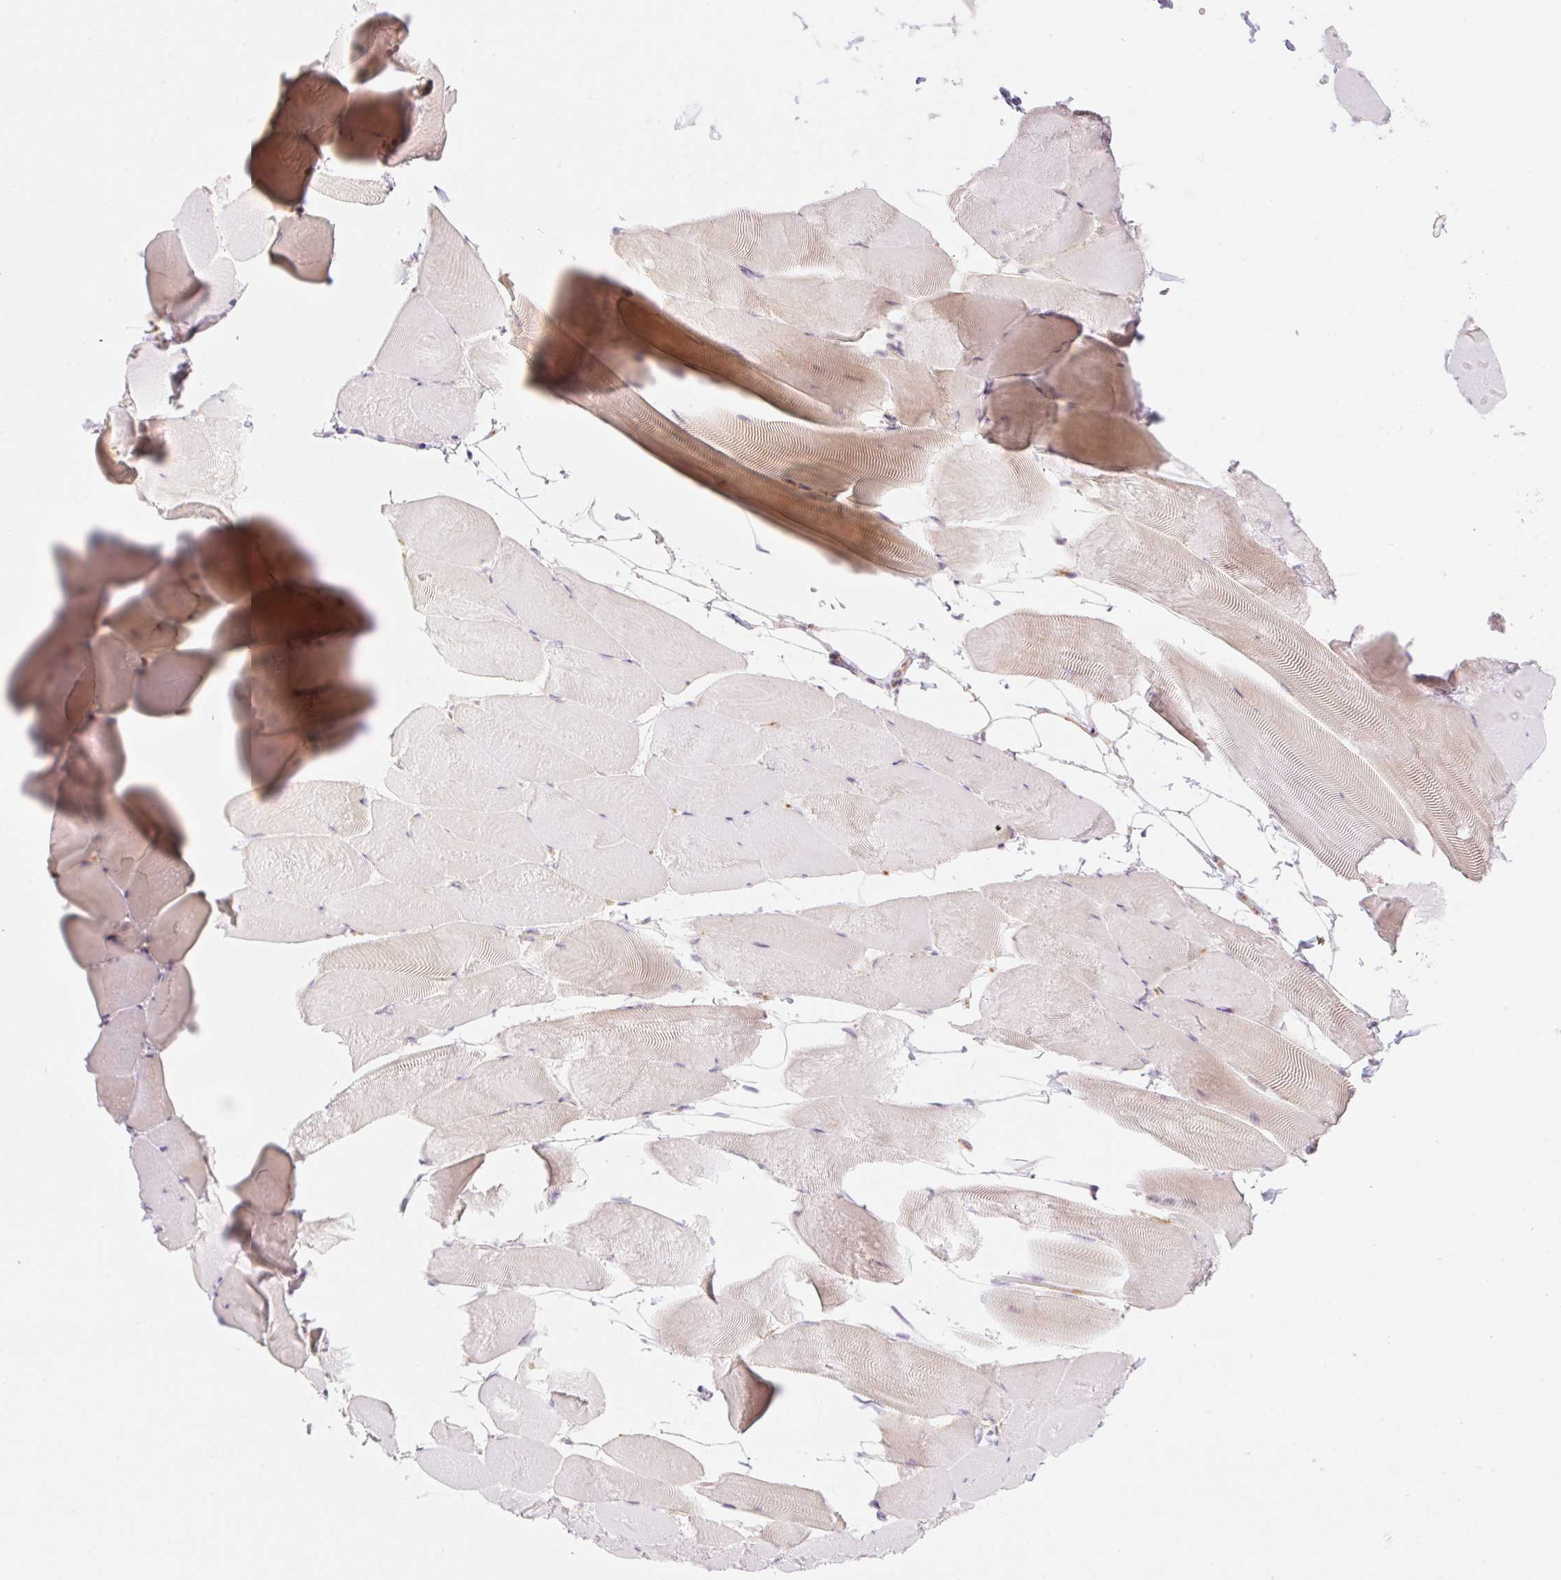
{"staining": {"intensity": "negative", "quantity": "none", "location": "none"}, "tissue": "skeletal muscle", "cell_type": "Myocytes", "image_type": "normal", "snomed": [{"axis": "morphology", "description": "Normal tissue, NOS"}, {"axis": "topography", "description": "Skeletal muscle"}], "caption": "Human skeletal muscle stained for a protein using immunohistochemistry demonstrates no expression in myocytes.", "gene": "CASKIN1", "patient": {"sex": "female", "age": 64}}